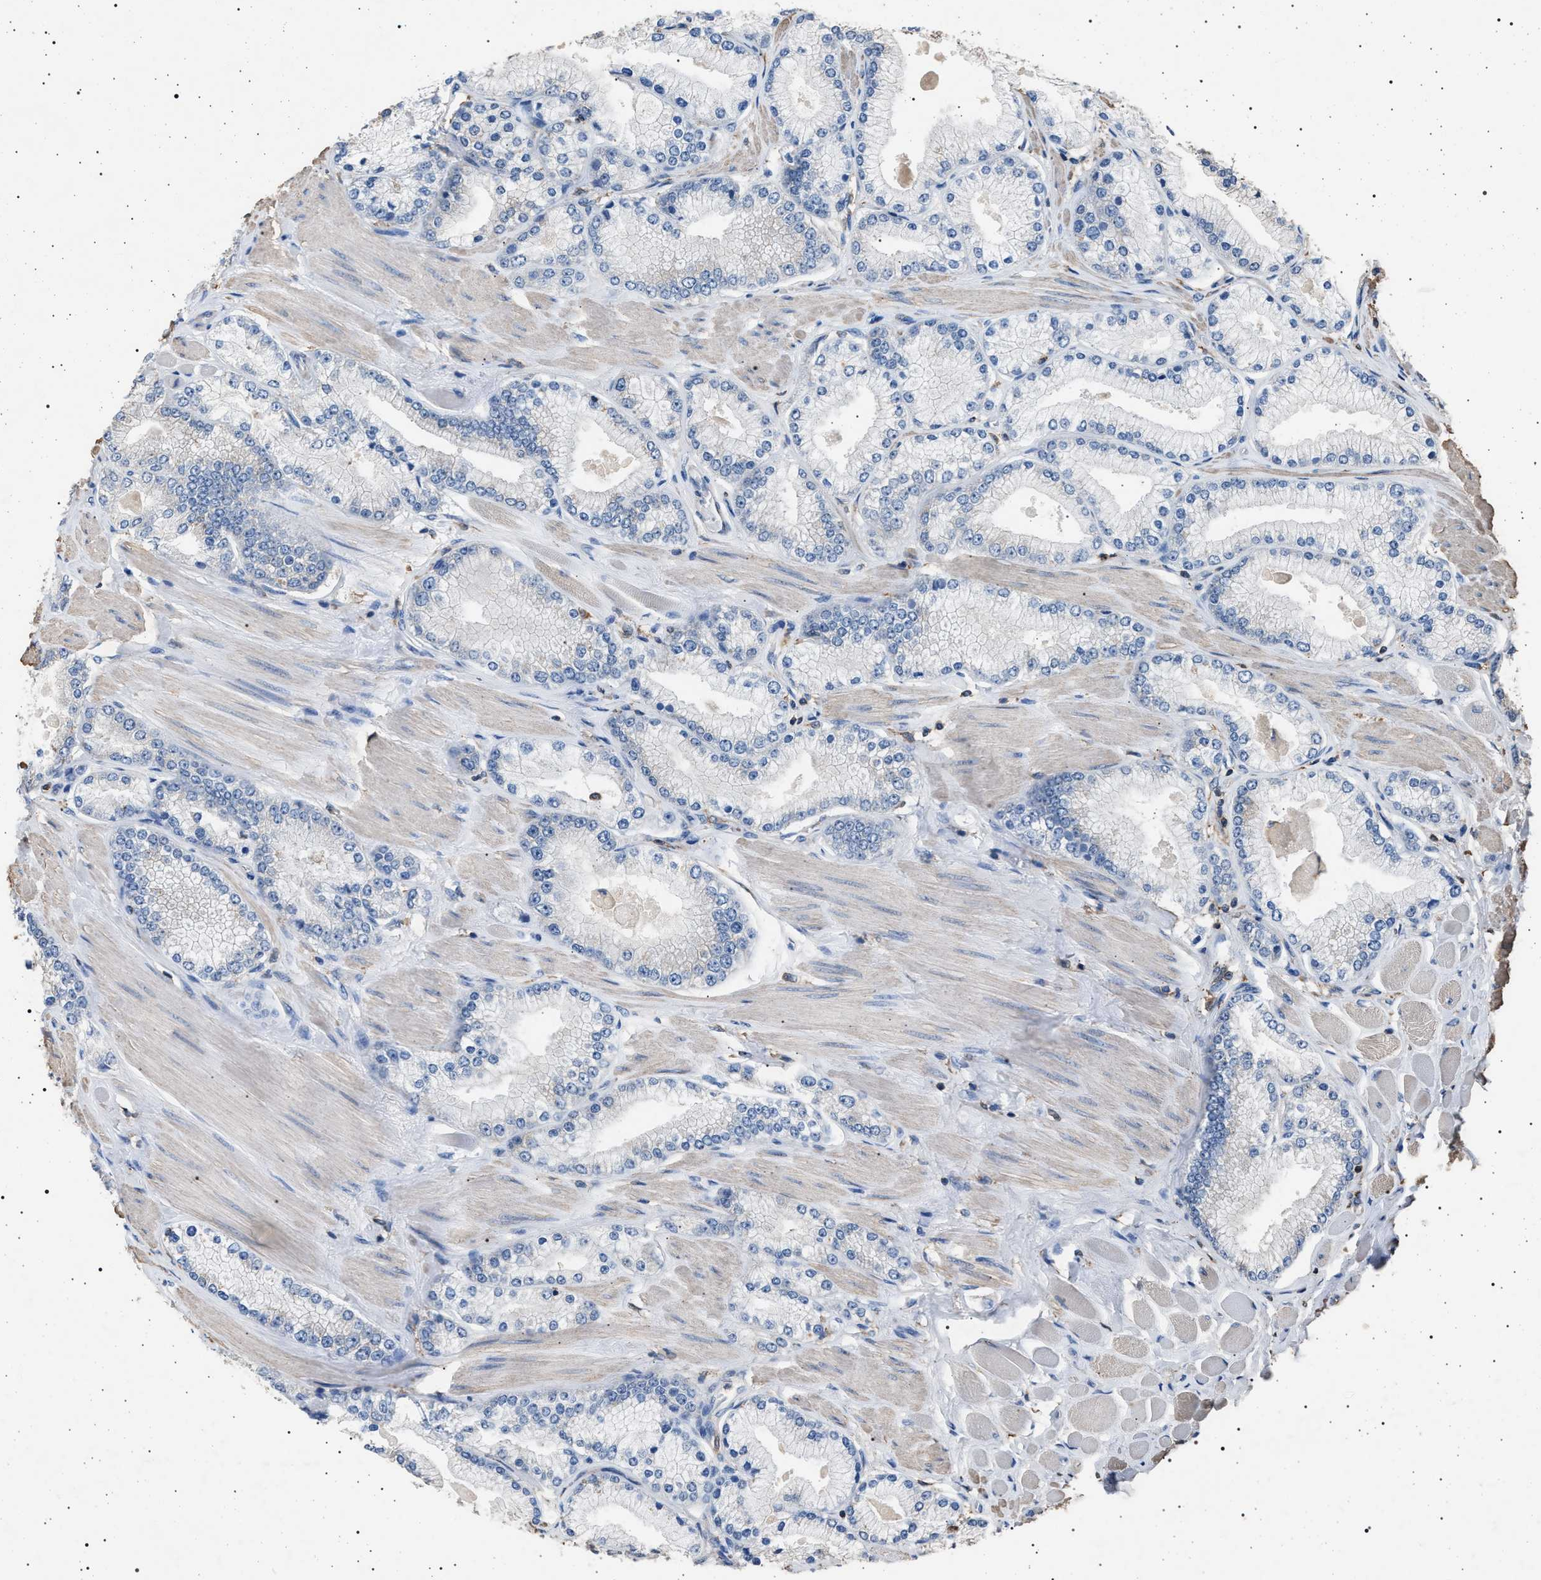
{"staining": {"intensity": "negative", "quantity": "none", "location": "none"}, "tissue": "prostate cancer", "cell_type": "Tumor cells", "image_type": "cancer", "snomed": [{"axis": "morphology", "description": "Adenocarcinoma, High grade"}, {"axis": "topography", "description": "Prostate"}], "caption": "Tumor cells are negative for brown protein staining in high-grade adenocarcinoma (prostate).", "gene": "SMAP2", "patient": {"sex": "male", "age": 50}}